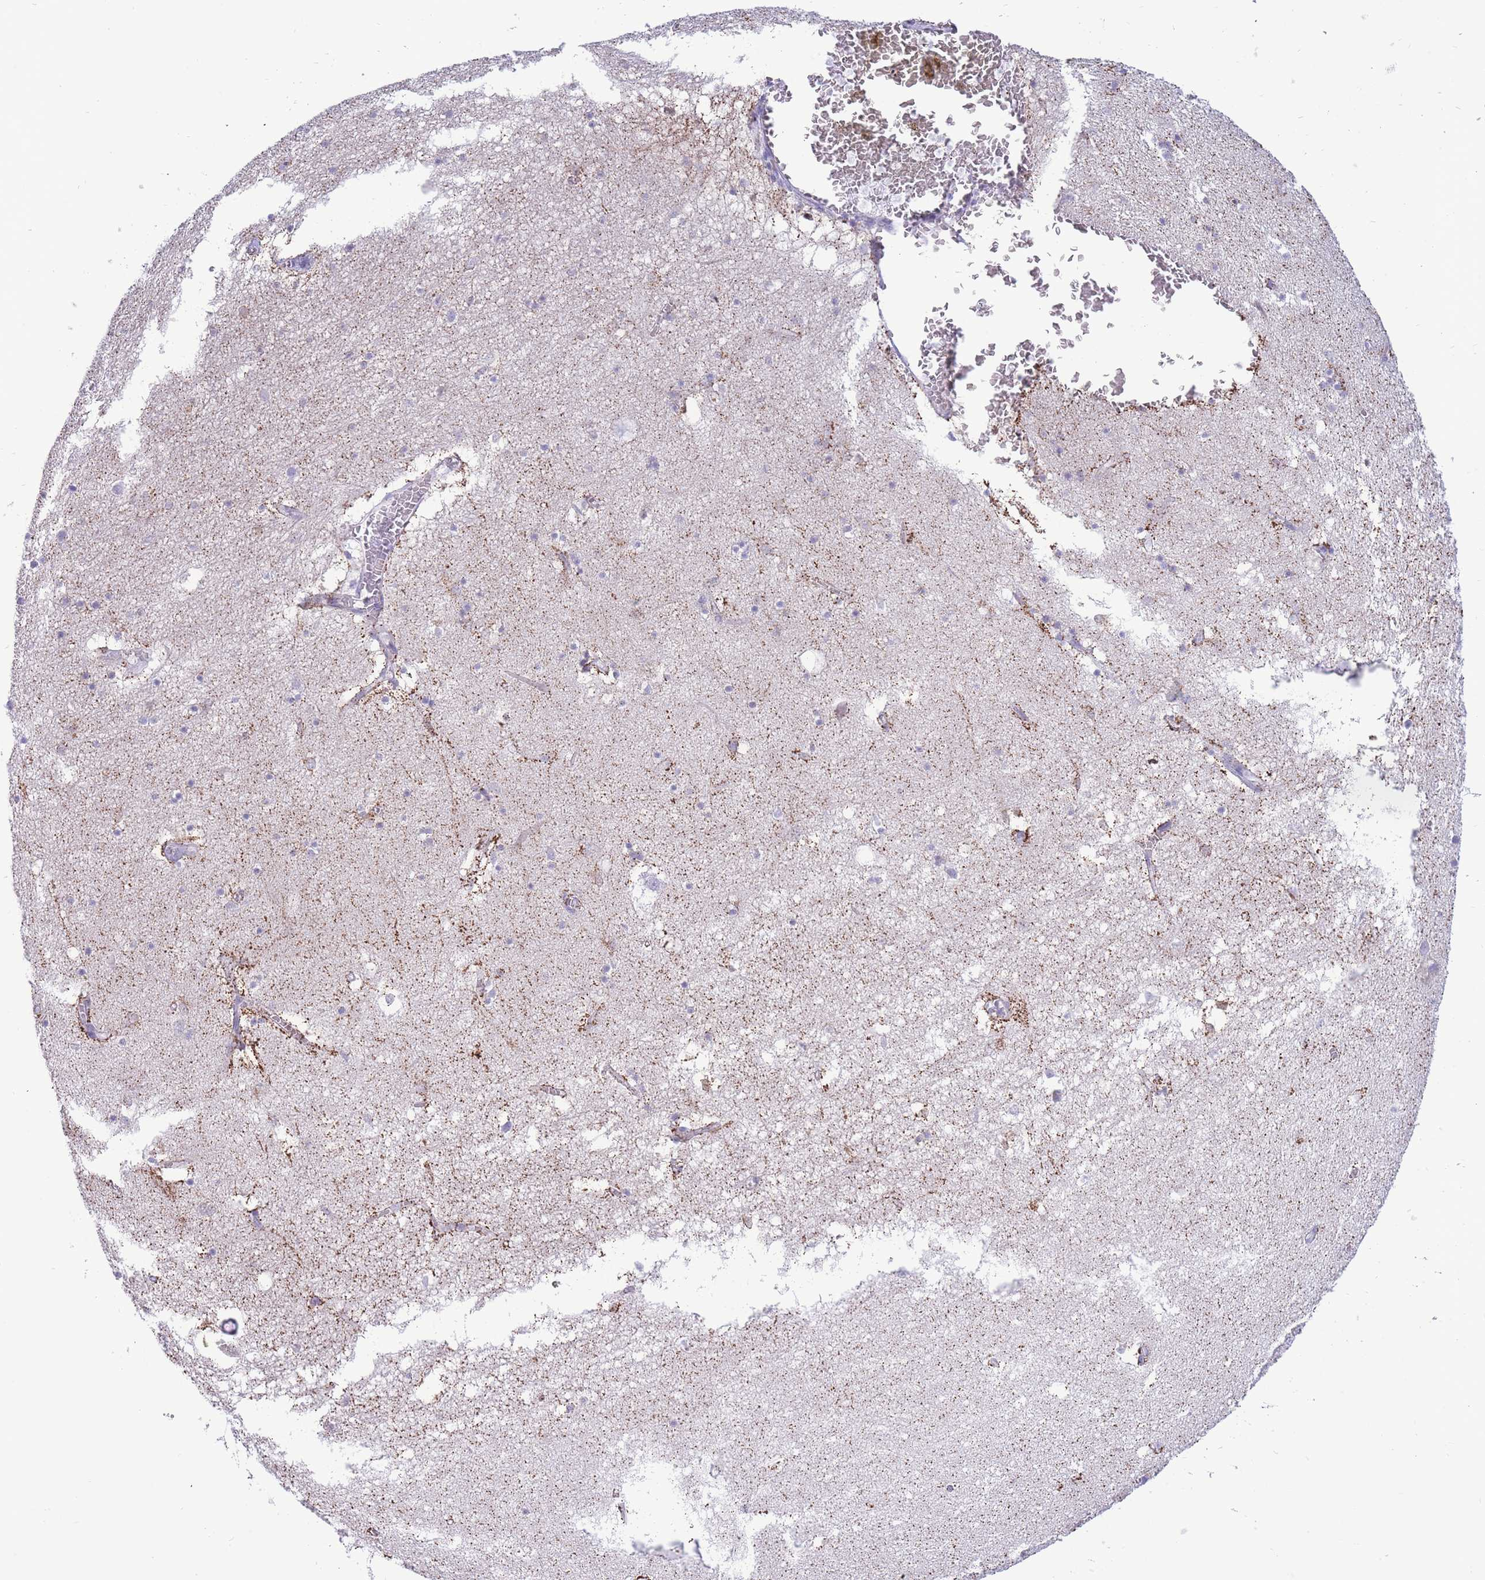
{"staining": {"intensity": "negative", "quantity": "none", "location": "none"}, "tissue": "hippocampus", "cell_type": "Glial cells", "image_type": "normal", "snomed": [{"axis": "morphology", "description": "Normal tissue, NOS"}, {"axis": "topography", "description": "Hippocampus"}], "caption": "This is a histopathology image of immunohistochemistry (IHC) staining of benign hippocampus, which shows no staining in glial cells.", "gene": "INTS2", "patient": {"sex": "female", "age": 64}}